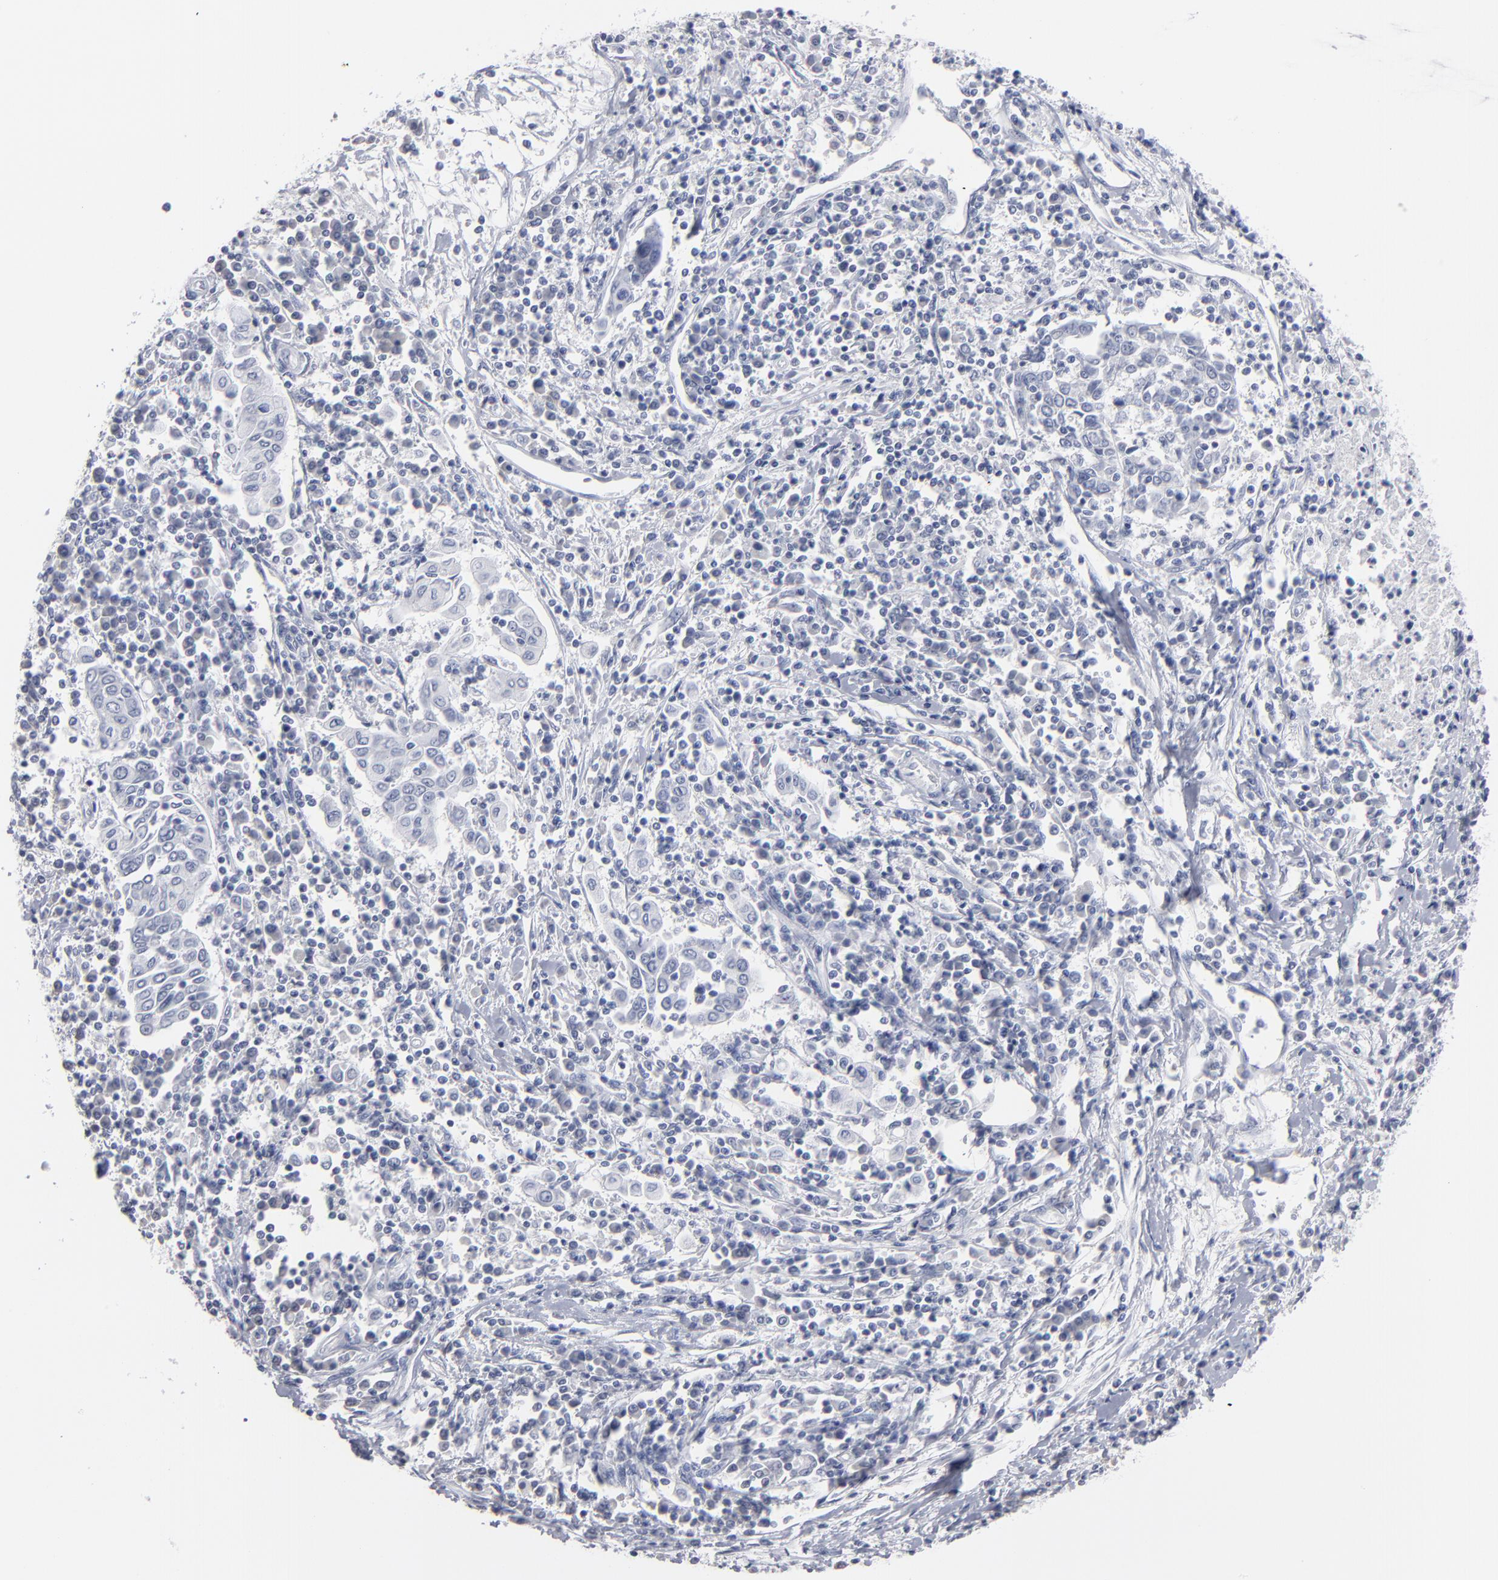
{"staining": {"intensity": "negative", "quantity": "none", "location": "none"}, "tissue": "cervical cancer", "cell_type": "Tumor cells", "image_type": "cancer", "snomed": [{"axis": "morphology", "description": "Squamous cell carcinoma, NOS"}, {"axis": "topography", "description": "Cervix"}], "caption": "Immunohistochemistry (IHC) photomicrograph of neoplastic tissue: cervical cancer (squamous cell carcinoma) stained with DAB (3,3'-diaminobenzidine) reveals no significant protein staining in tumor cells. (Brightfield microscopy of DAB immunohistochemistry at high magnification).", "gene": "RPH3A", "patient": {"sex": "female", "age": 40}}